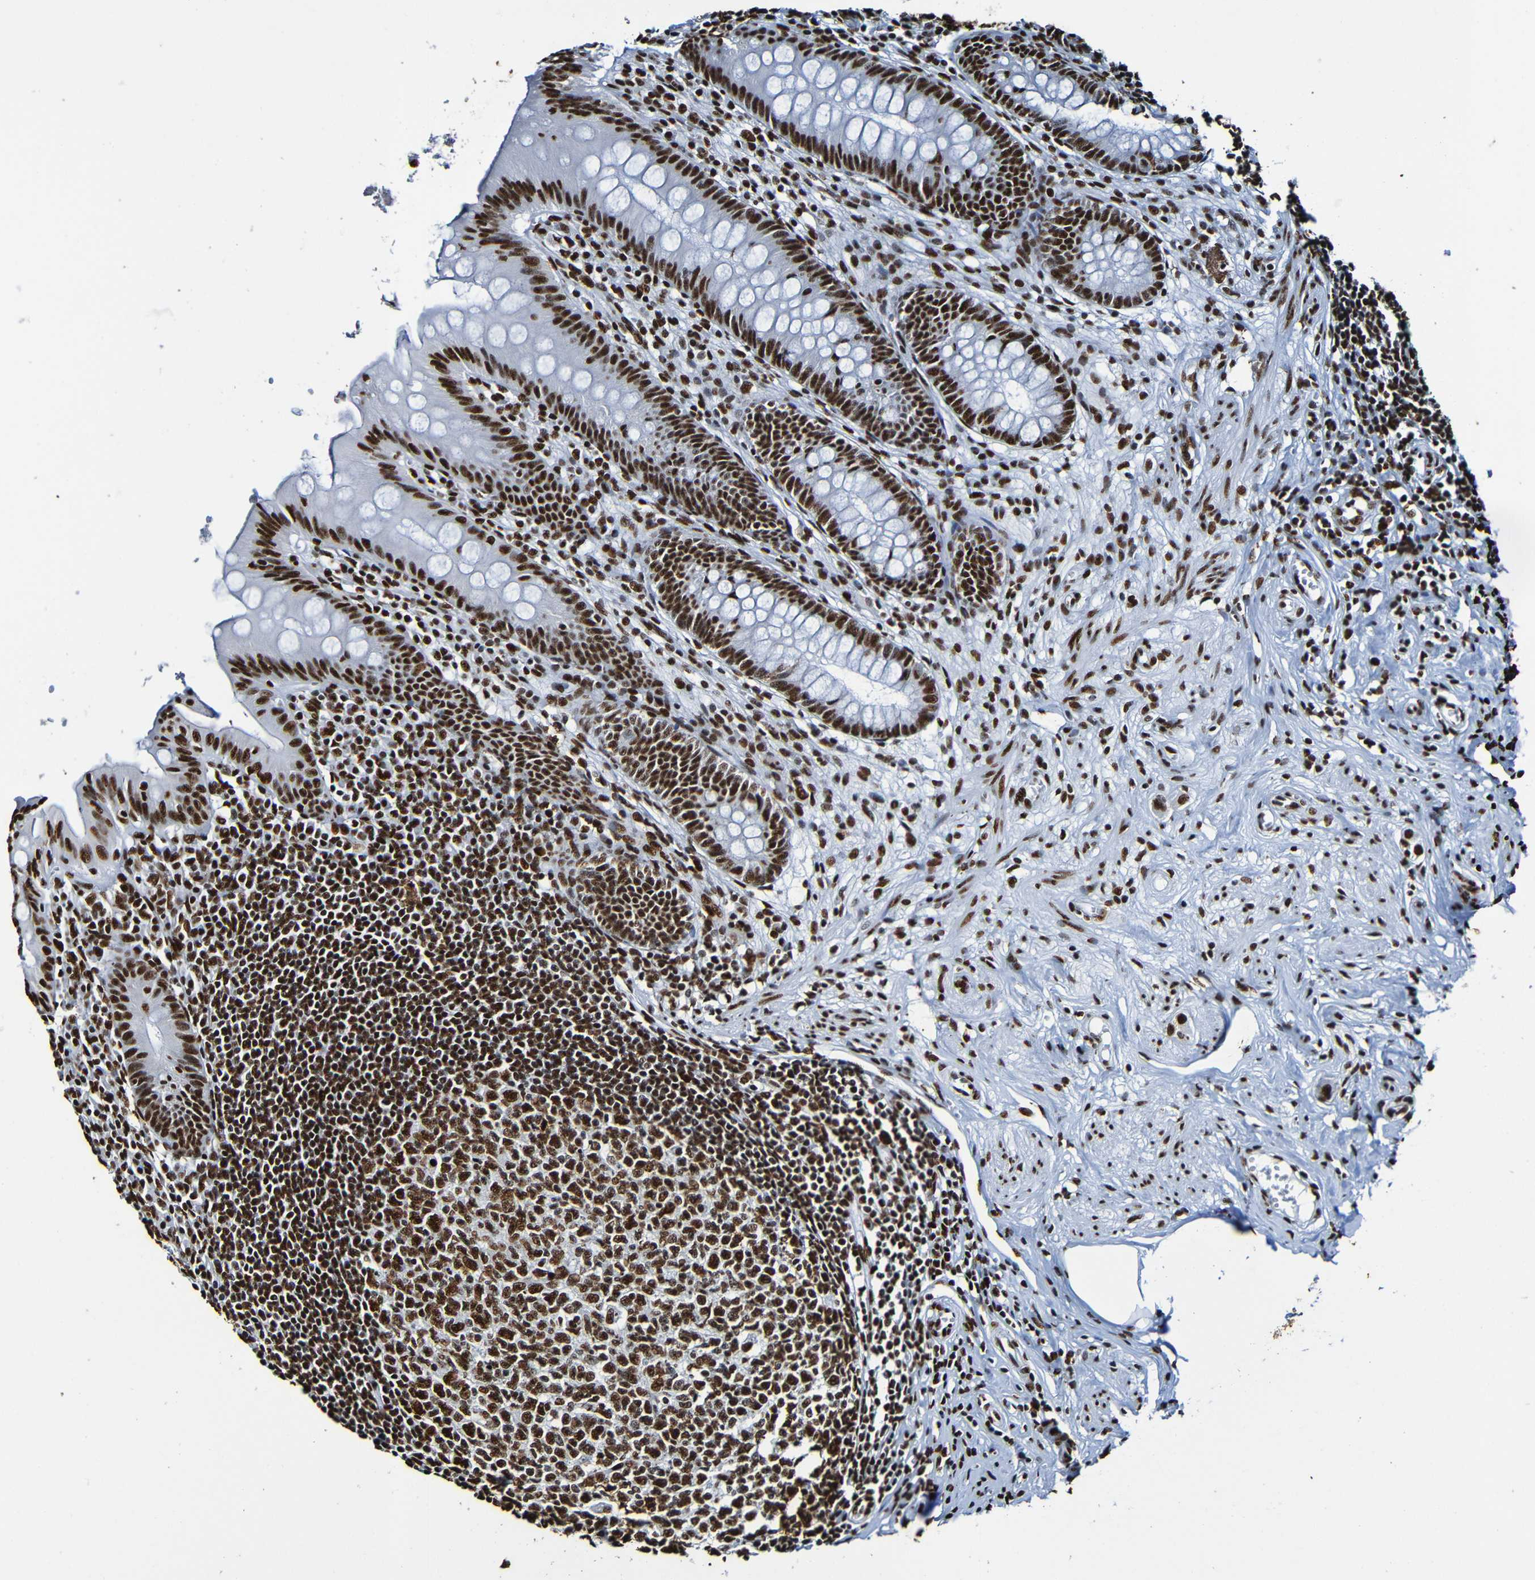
{"staining": {"intensity": "strong", "quantity": ">75%", "location": "nuclear"}, "tissue": "appendix", "cell_type": "Glandular cells", "image_type": "normal", "snomed": [{"axis": "morphology", "description": "Normal tissue, NOS"}, {"axis": "topography", "description": "Appendix"}], "caption": "Brown immunohistochemical staining in benign human appendix exhibits strong nuclear expression in about >75% of glandular cells.", "gene": "SRSF3", "patient": {"sex": "male", "age": 56}}